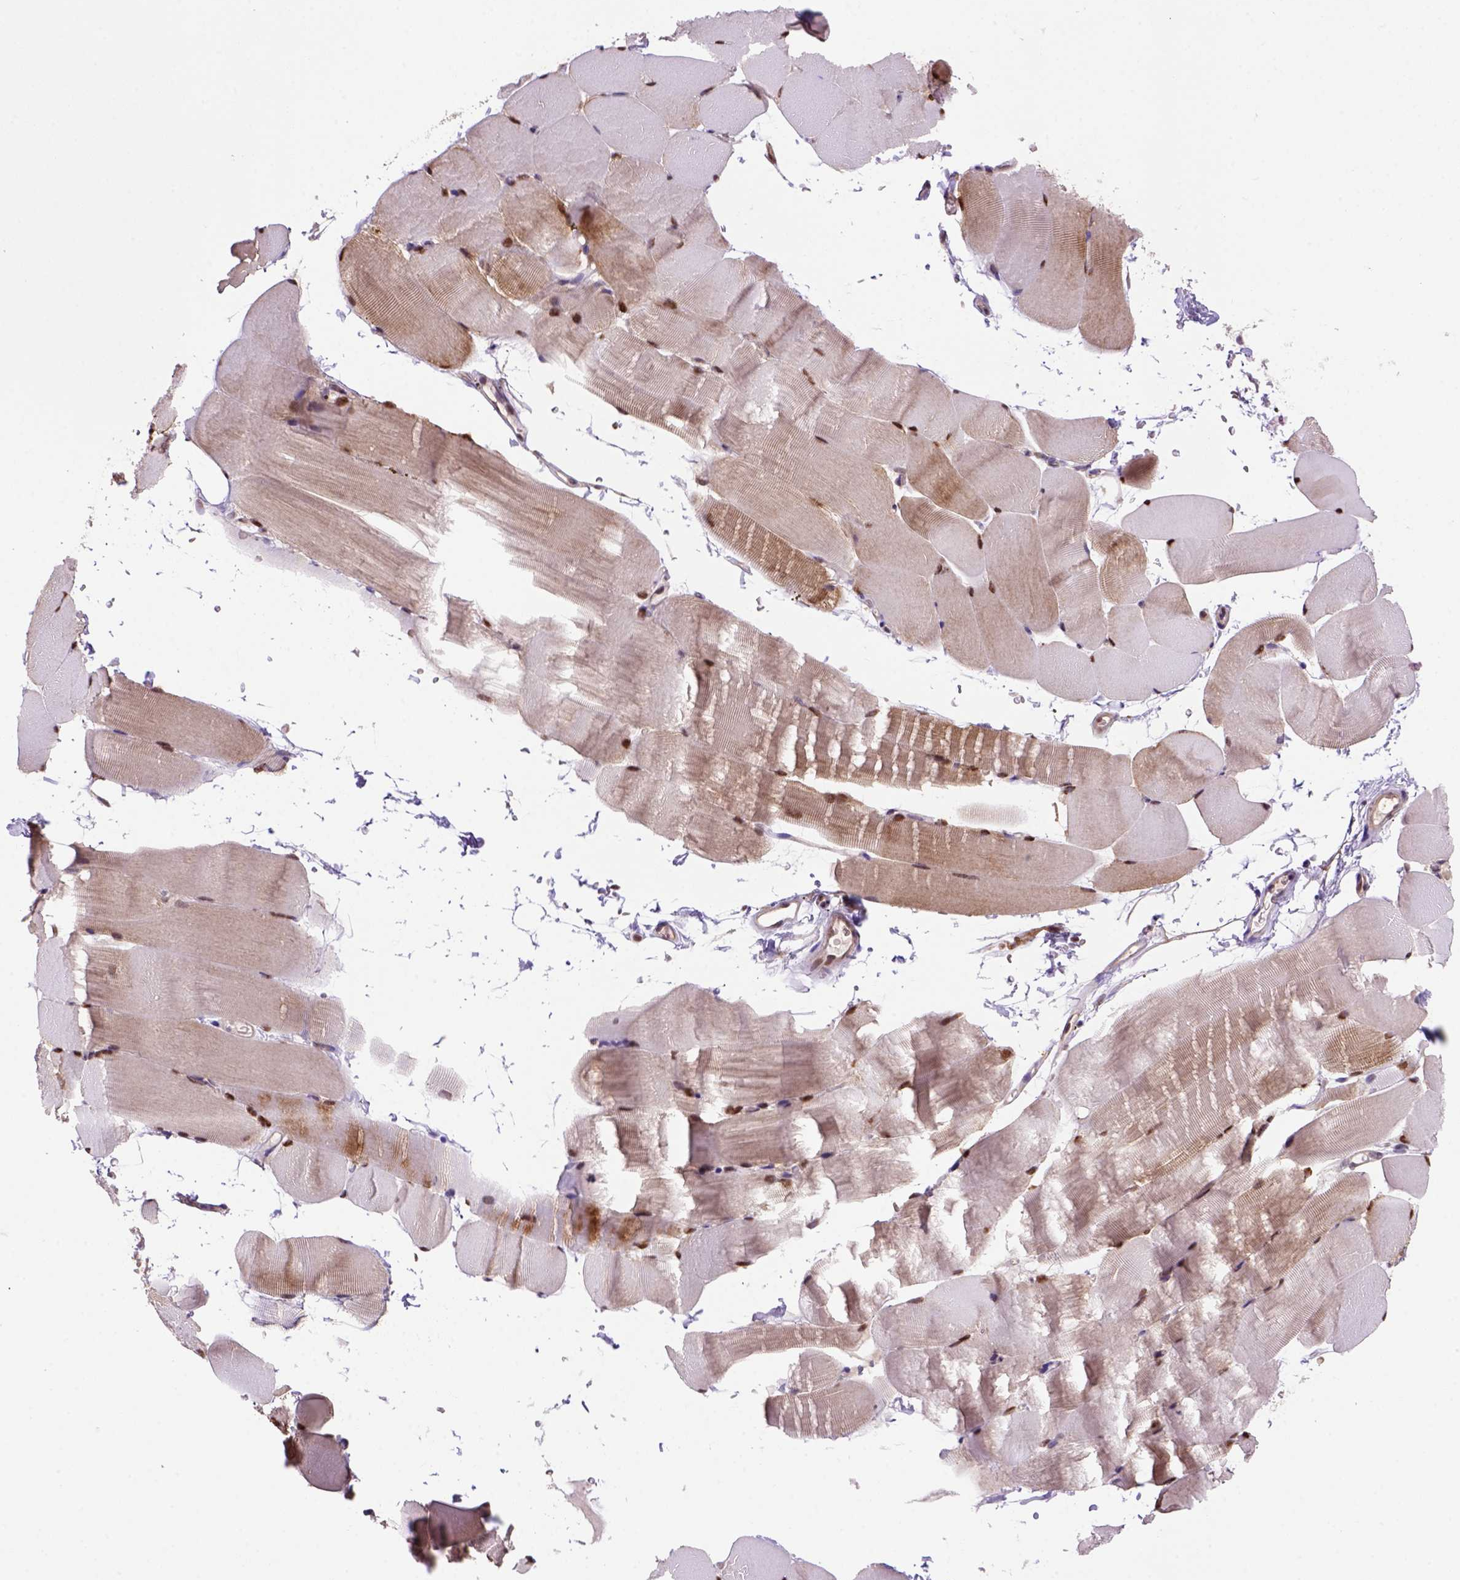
{"staining": {"intensity": "strong", "quantity": ">75%", "location": "cytoplasmic/membranous,nuclear"}, "tissue": "skeletal muscle", "cell_type": "Myocytes", "image_type": "normal", "snomed": [{"axis": "morphology", "description": "Normal tissue, NOS"}, {"axis": "topography", "description": "Skeletal muscle"}], "caption": "Immunohistochemistry (IHC) image of benign skeletal muscle stained for a protein (brown), which demonstrates high levels of strong cytoplasmic/membranous,nuclear positivity in approximately >75% of myocytes.", "gene": "PSMC2", "patient": {"sex": "female", "age": 37}}